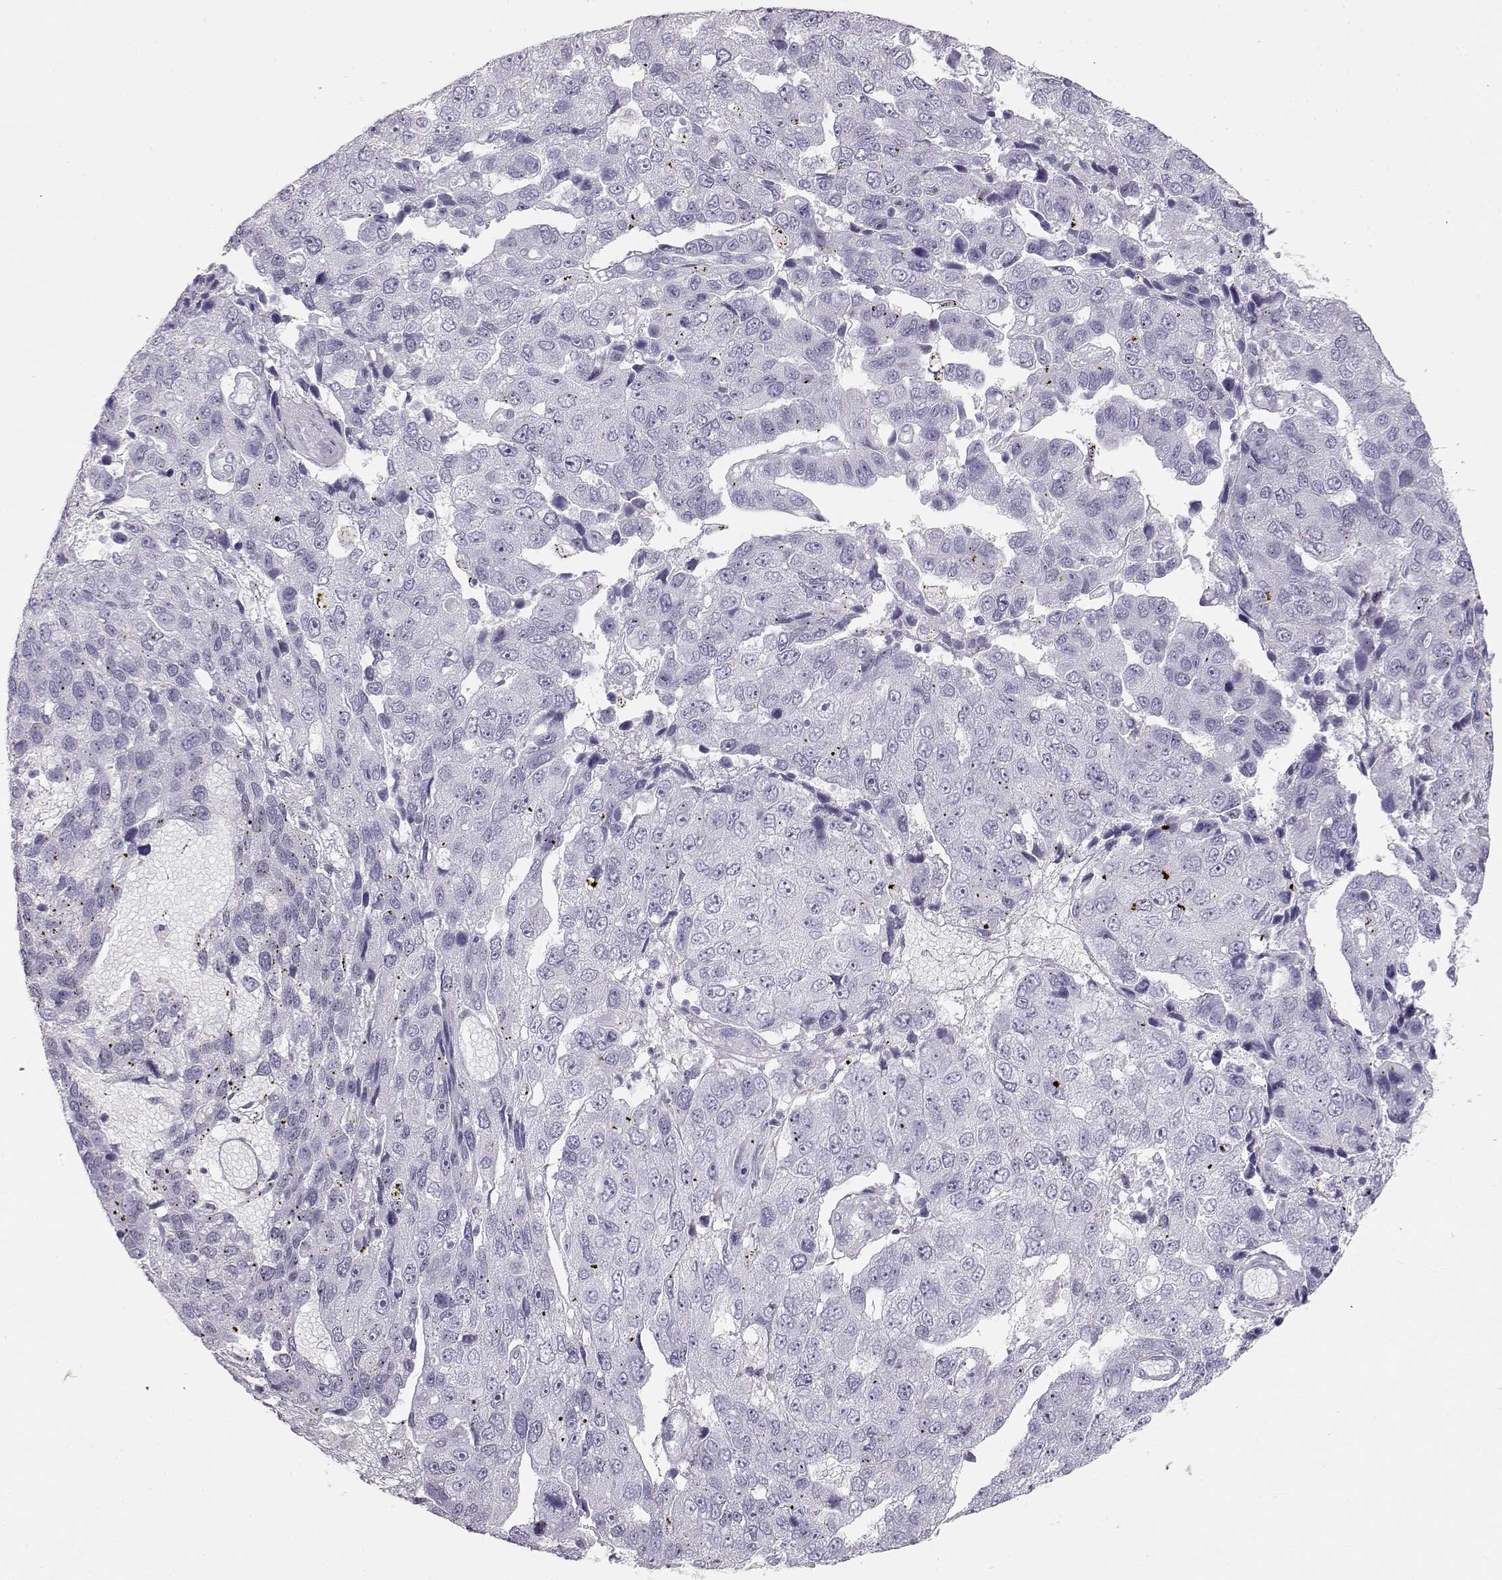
{"staining": {"intensity": "negative", "quantity": "none", "location": "none"}, "tissue": "pancreatic cancer", "cell_type": "Tumor cells", "image_type": "cancer", "snomed": [{"axis": "morphology", "description": "Adenocarcinoma, NOS"}, {"axis": "topography", "description": "Pancreas"}], "caption": "This image is of pancreatic adenocarcinoma stained with immunohistochemistry (IHC) to label a protein in brown with the nuclei are counter-stained blue. There is no positivity in tumor cells.", "gene": "TKTL1", "patient": {"sex": "female", "age": 61}}